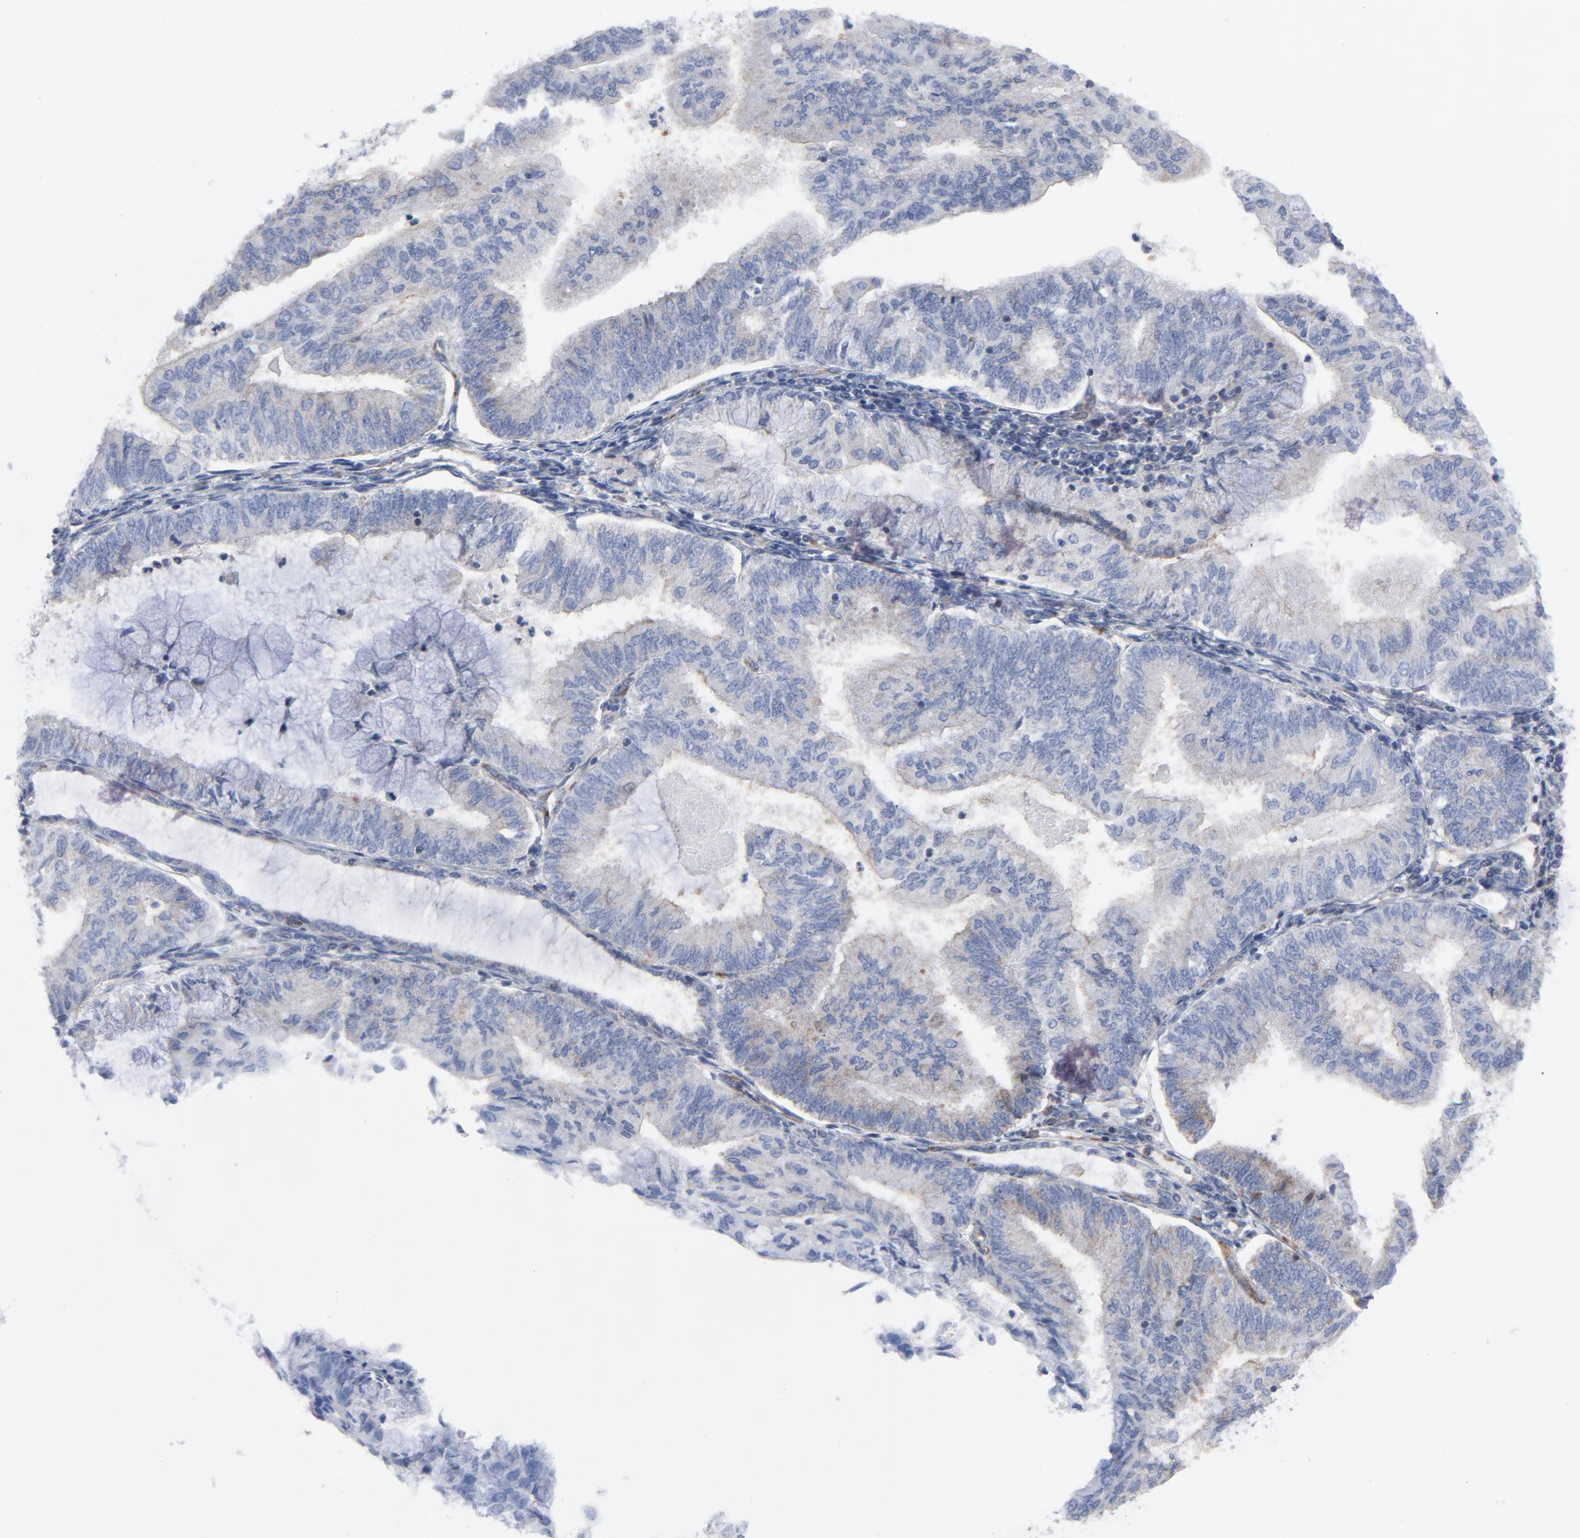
{"staining": {"intensity": "weak", "quantity": "<25%", "location": "cytoplasmic/membranous"}, "tissue": "endometrial cancer", "cell_type": "Tumor cells", "image_type": "cancer", "snomed": [{"axis": "morphology", "description": "Adenocarcinoma, NOS"}, {"axis": "topography", "description": "Endometrium"}], "caption": "There is no significant staining in tumor cells of endometrial cancer.", "gene": "OXA1L", "patient": {"sex": "female", "age": 59}}